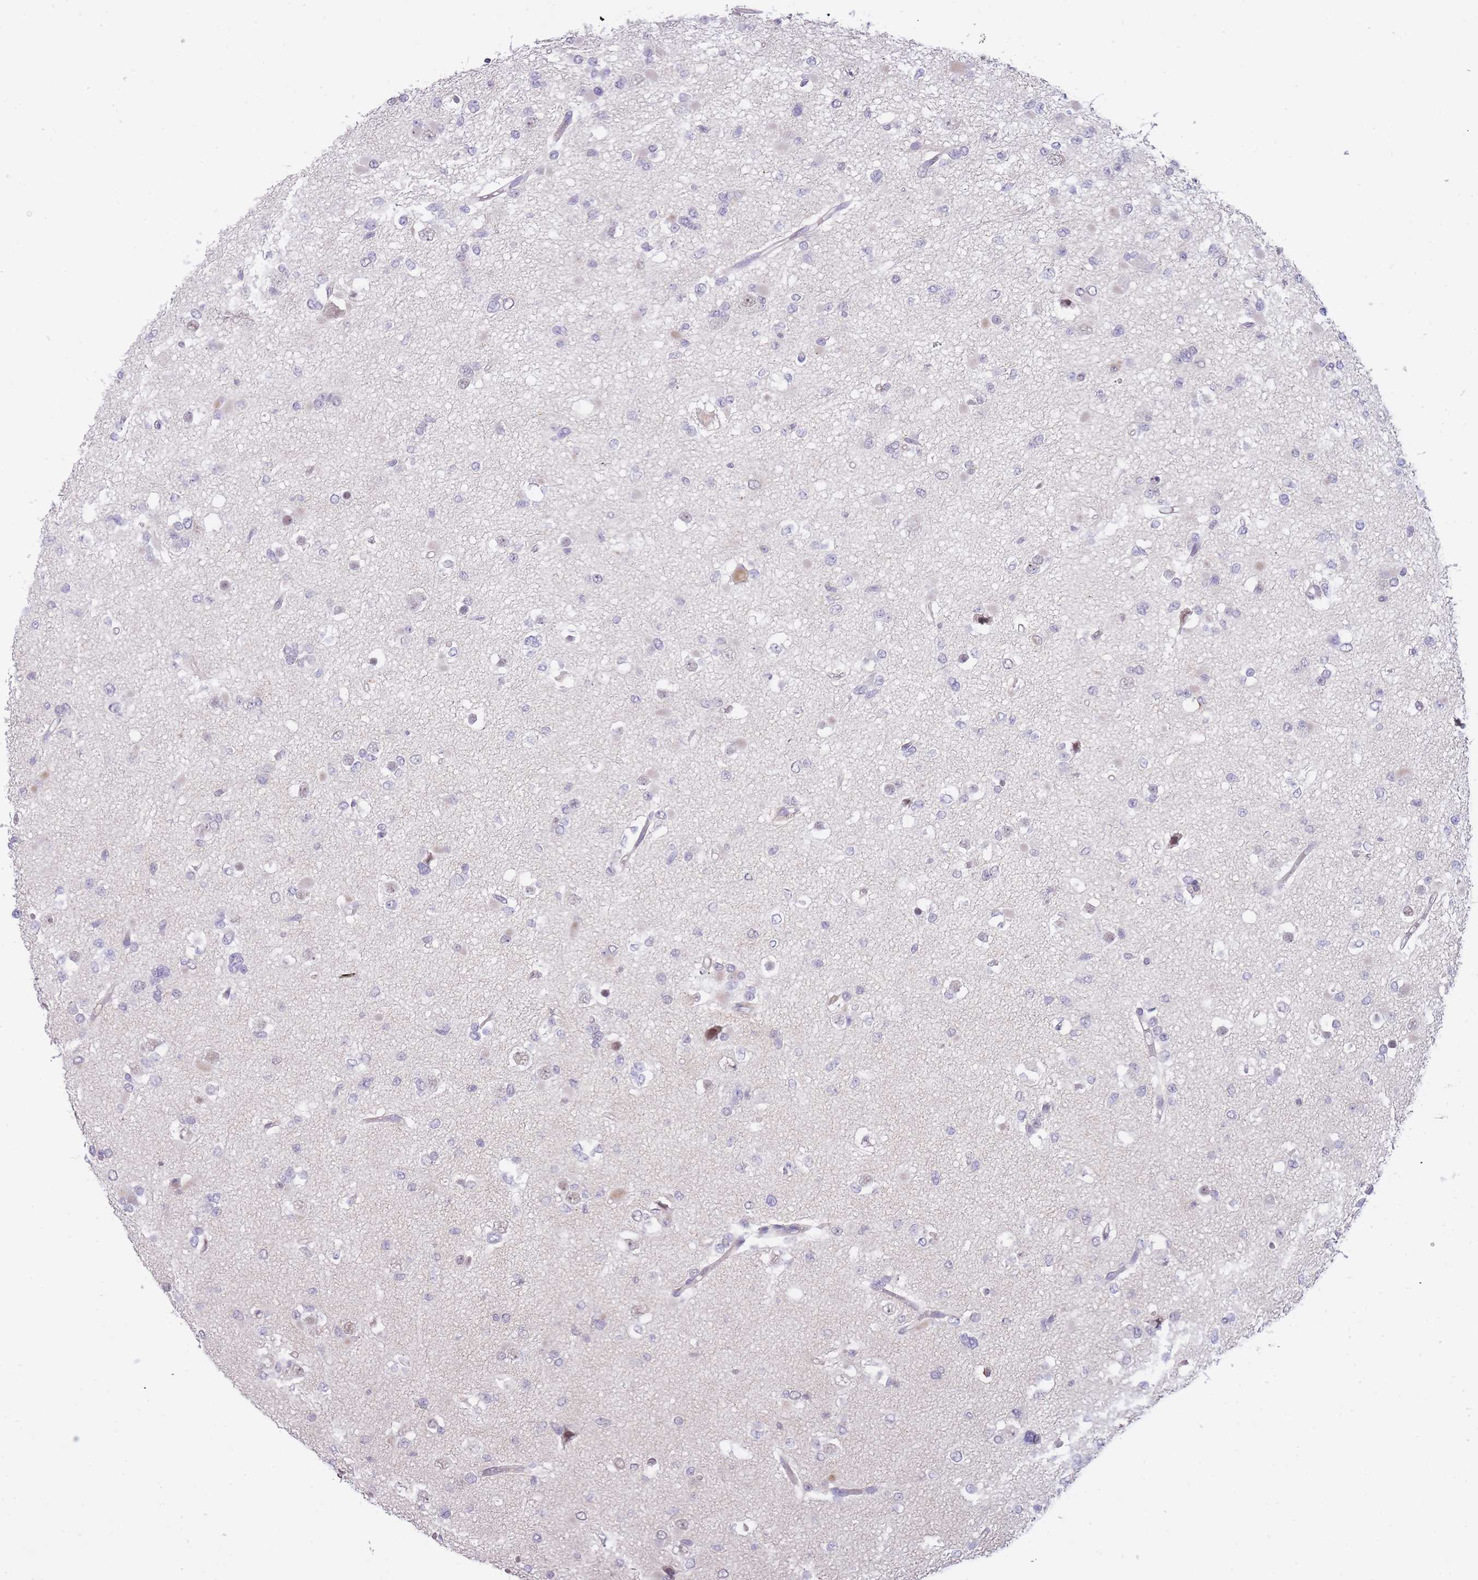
{"staining": {"intensity": "negative", "quantity": "none", "location": "none"}, "tissue": "glioma", "cell_type": "Tumor cells", "image_type": "cancer", "snomed": [{"axis": "morphology", "description": "Glioma, malignant, Low grade"}, {"axis": "topography", "description": "Brain"}], "caption": "Human malignant glioma (low-grade) stained for a protein using immunohistochemistry (IHC) displays no staining in tumor cells.", "gene": "GOLGA6L25", "patient": {"sex": "female", "age": 22}}